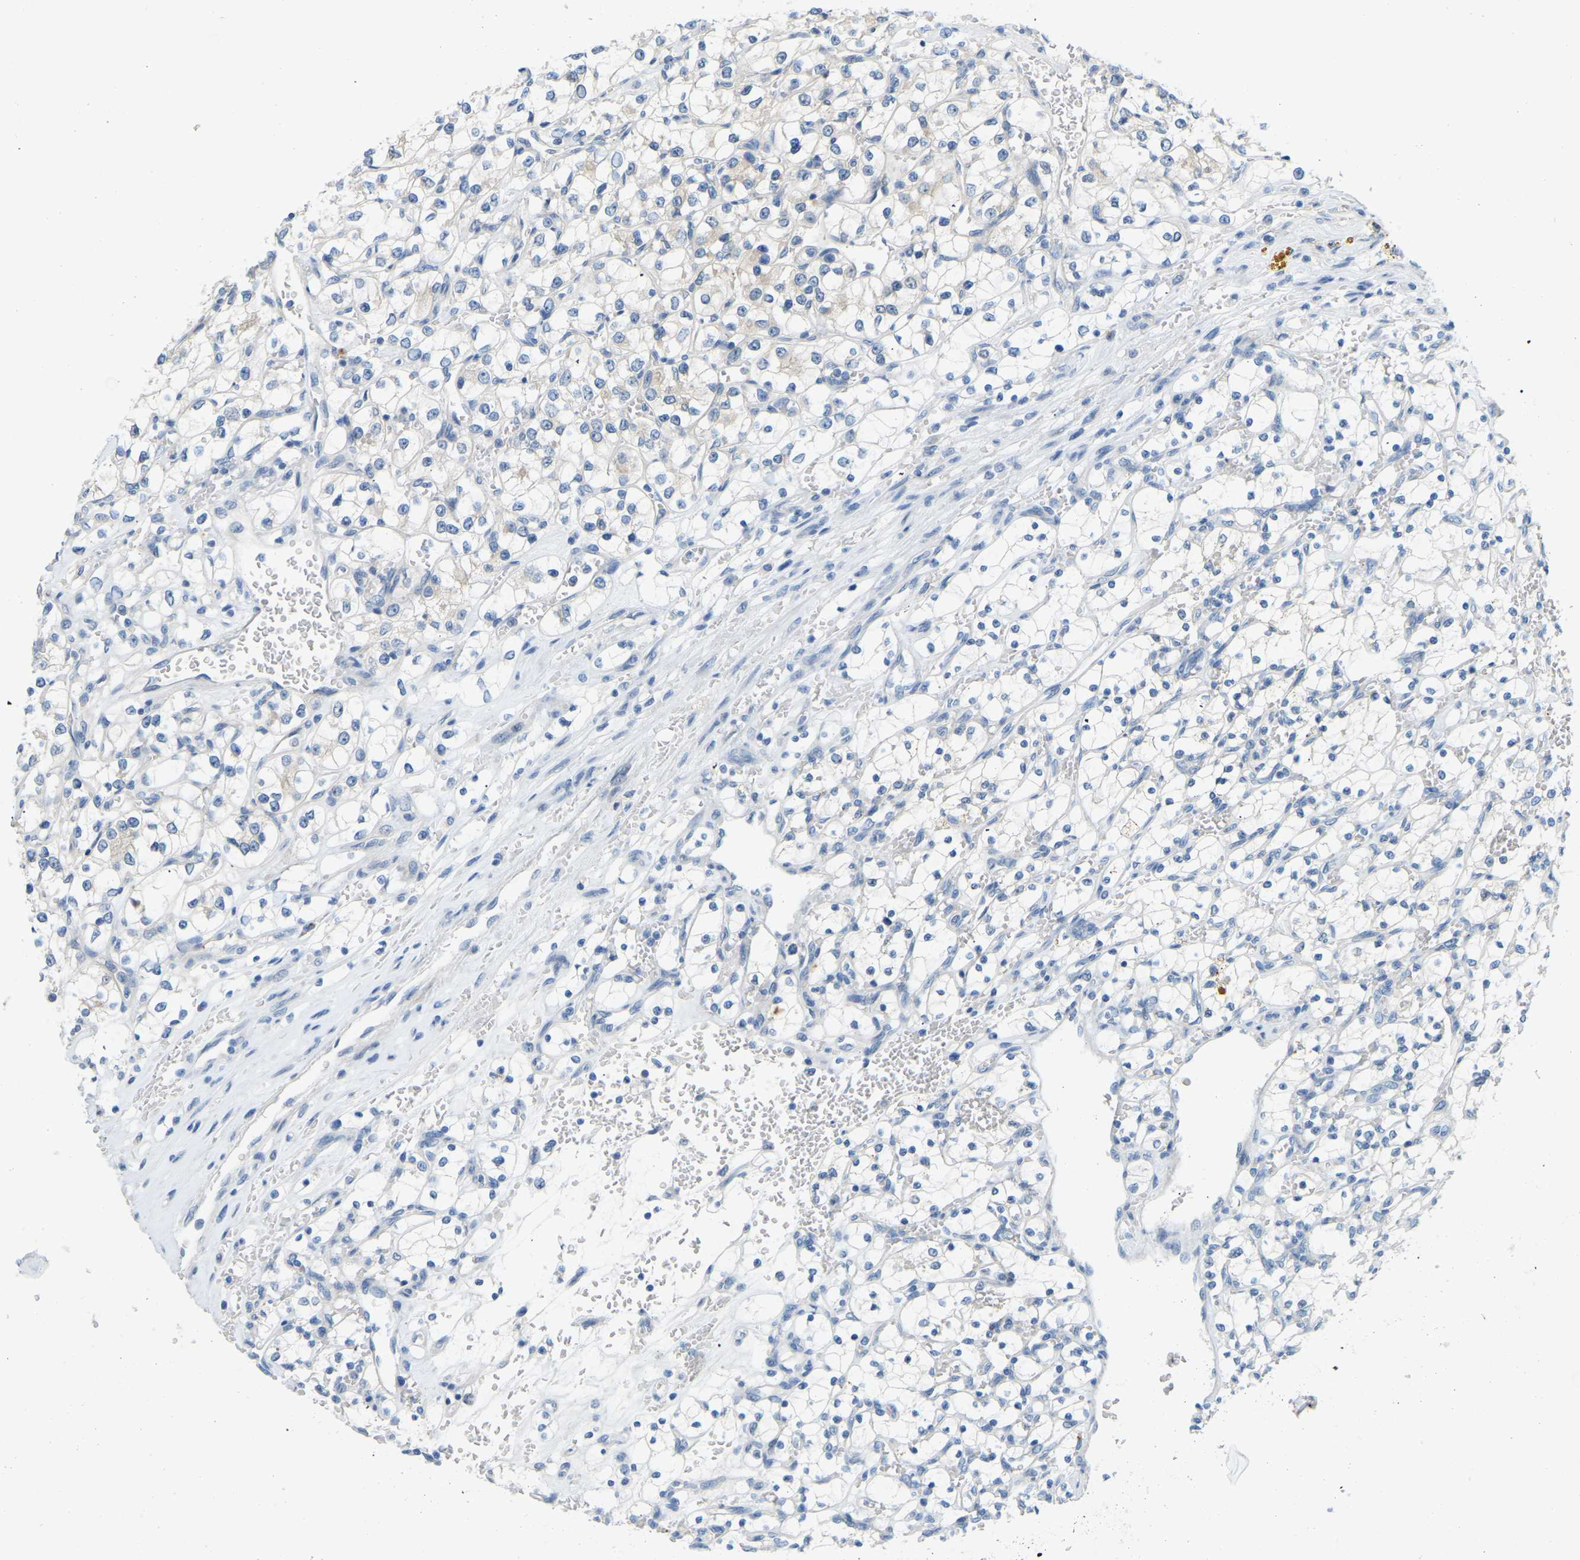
{"staining": {"intensity": "negative", "quantity": "none", "location": "none"}, "tissue": "renal cancer", "cell_type": "Tumor cells", "image_type": "cancer", "snomed": [{"axis": "morphology", "description": "Adenocarcinoma, NOS"}, {"axis": "topography", "description": "Kidney"}], "caption": "Tumor cells are negative for brown protein staining in renal cancer.", "gene": "NME8", "patient": {"sex": "female", "age": 69}}